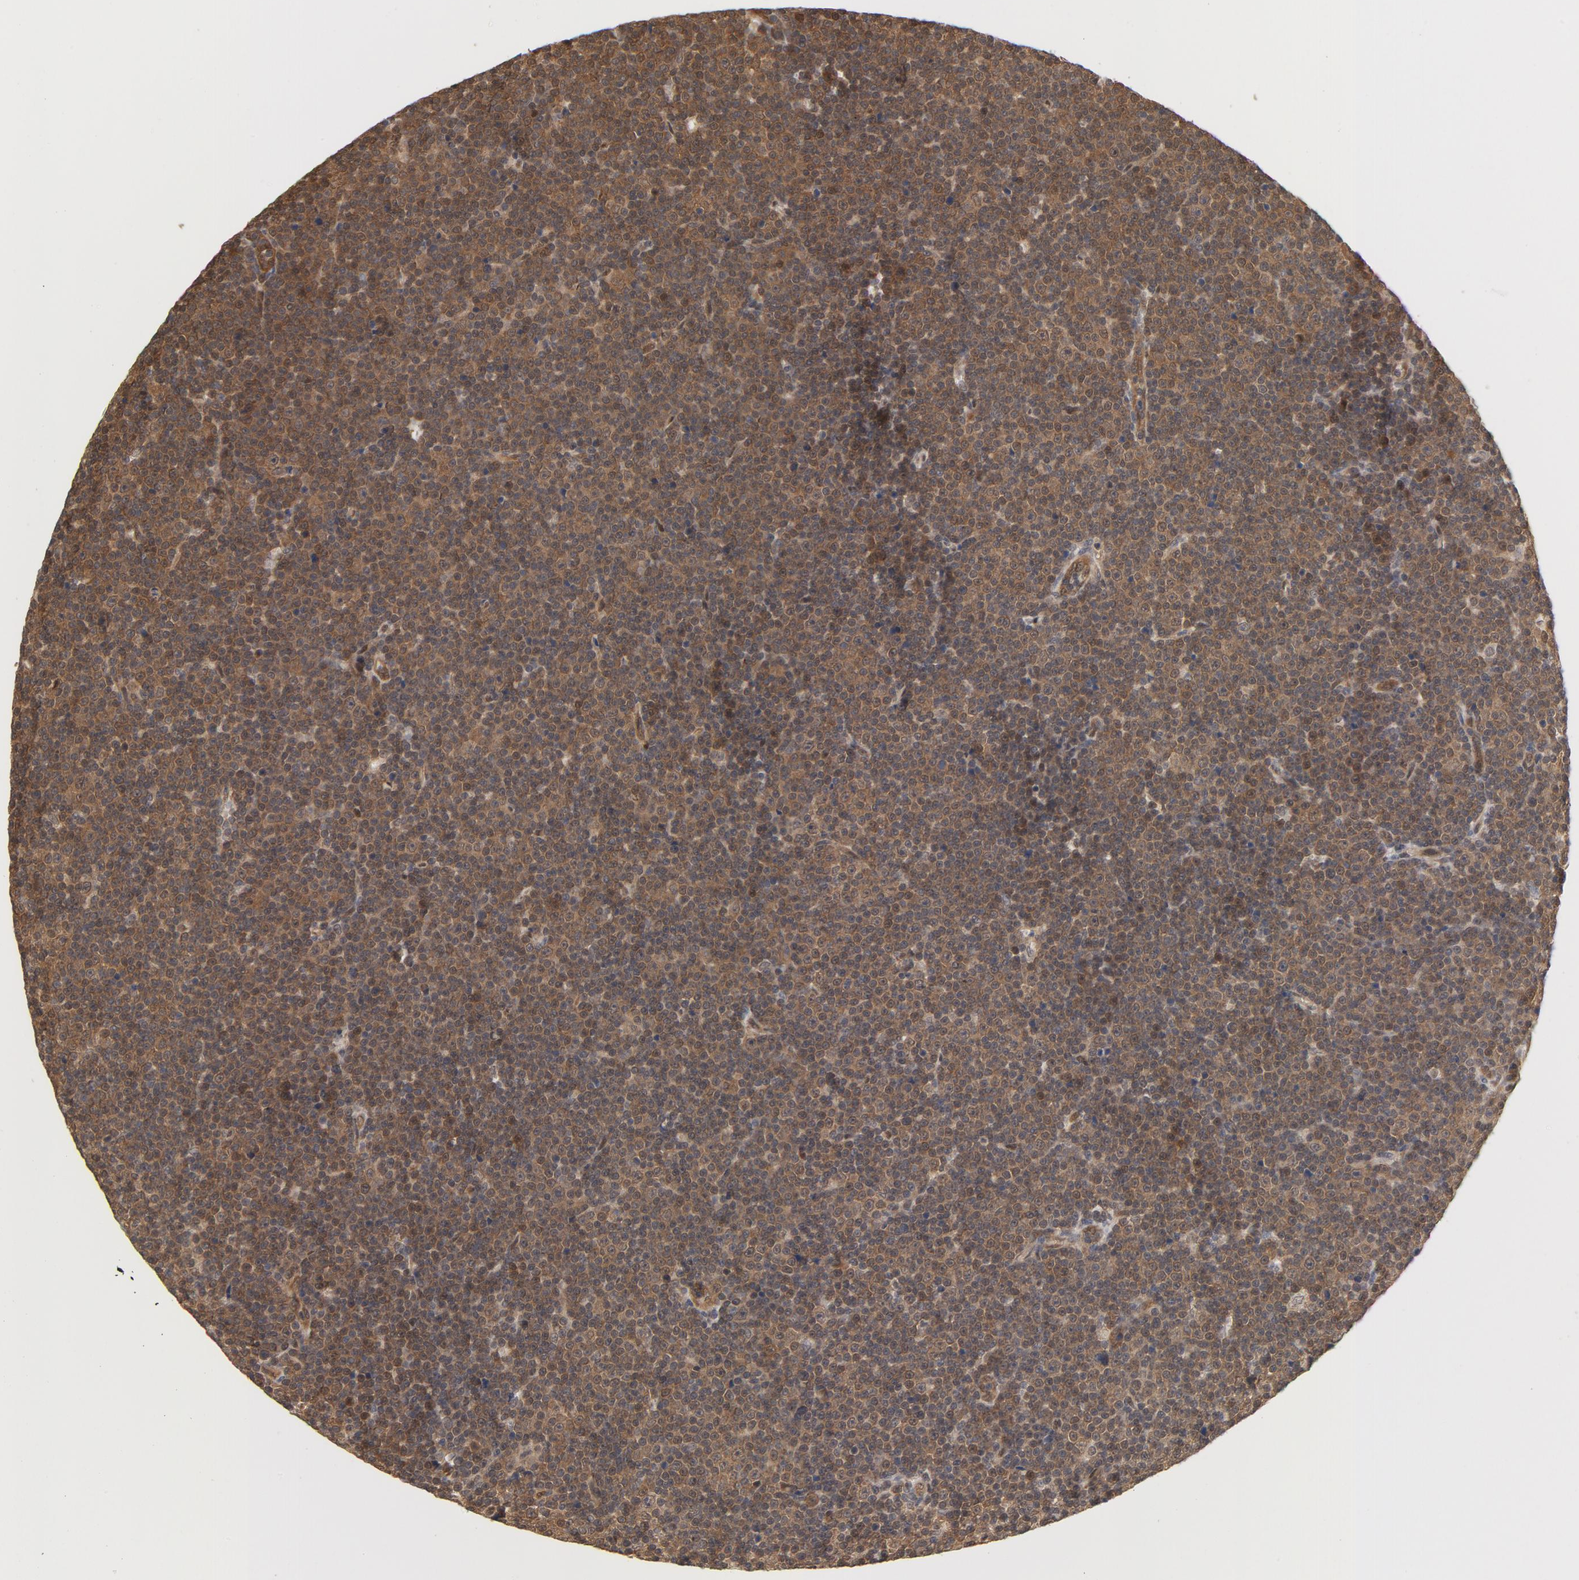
{"staining": {"intensity": "moderate", "quantity": "25%-75%", "location": "cytoplasmic/membranous,nuclear"}, "tissue": "lymphoma", "cell_type": "Tumor cells", "image_type": "cancer", "snomed": [{"axis": "morphology", "description": "Malignant lymphoma, non-Hodgkin's type, Low grade"}, {"axis": "topography", "description": "Lymph node"}], "caption": "Tumor cells display medium levels of moderate cytoplasmic/membranous and nuclear expression in approximately 25%-75% of cells in malignant lymphoma, non-Hodgkin's type (low-grade).", "gene": "CDC37", "patient": {"sex": "female", "age": 67}}